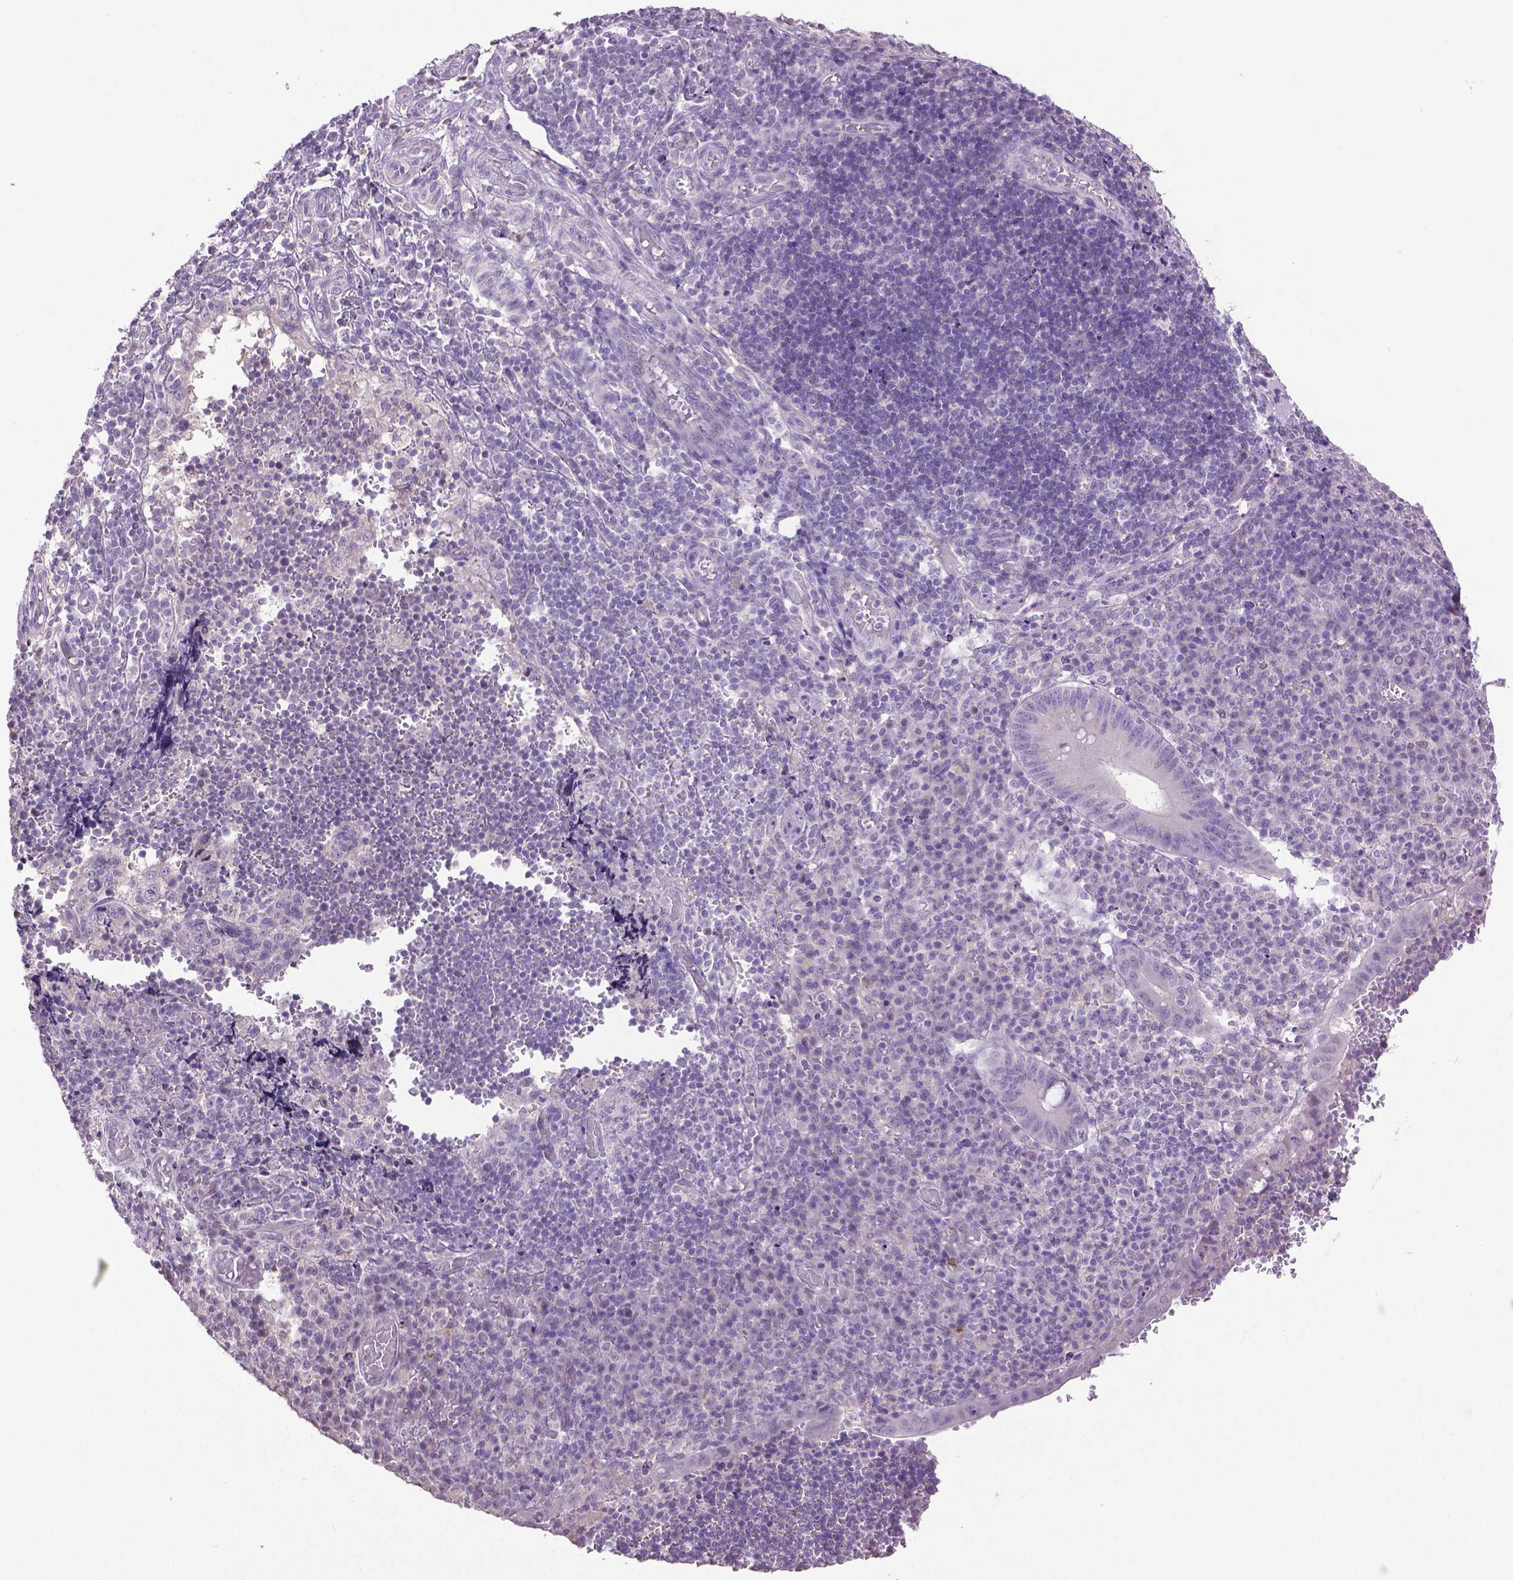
{"staining": {"intensity": "negative", "quantity": "none", "location": "none"}, "tissue": "appendix", "cell_type": "Glandular cells", "image_type": "normal", "snomed": [{"axis": "morphology", "description": "Normal tissue, NOS"}, {"axis": "topography", "description": "Appendix"}], "caption": "Histopathology image shows no protein positivity in glandular cells of unremarkable appendix. Nuclei are stained in blue.", "gene": "CPM", "patient": {"sex": "male", "age": 18}}